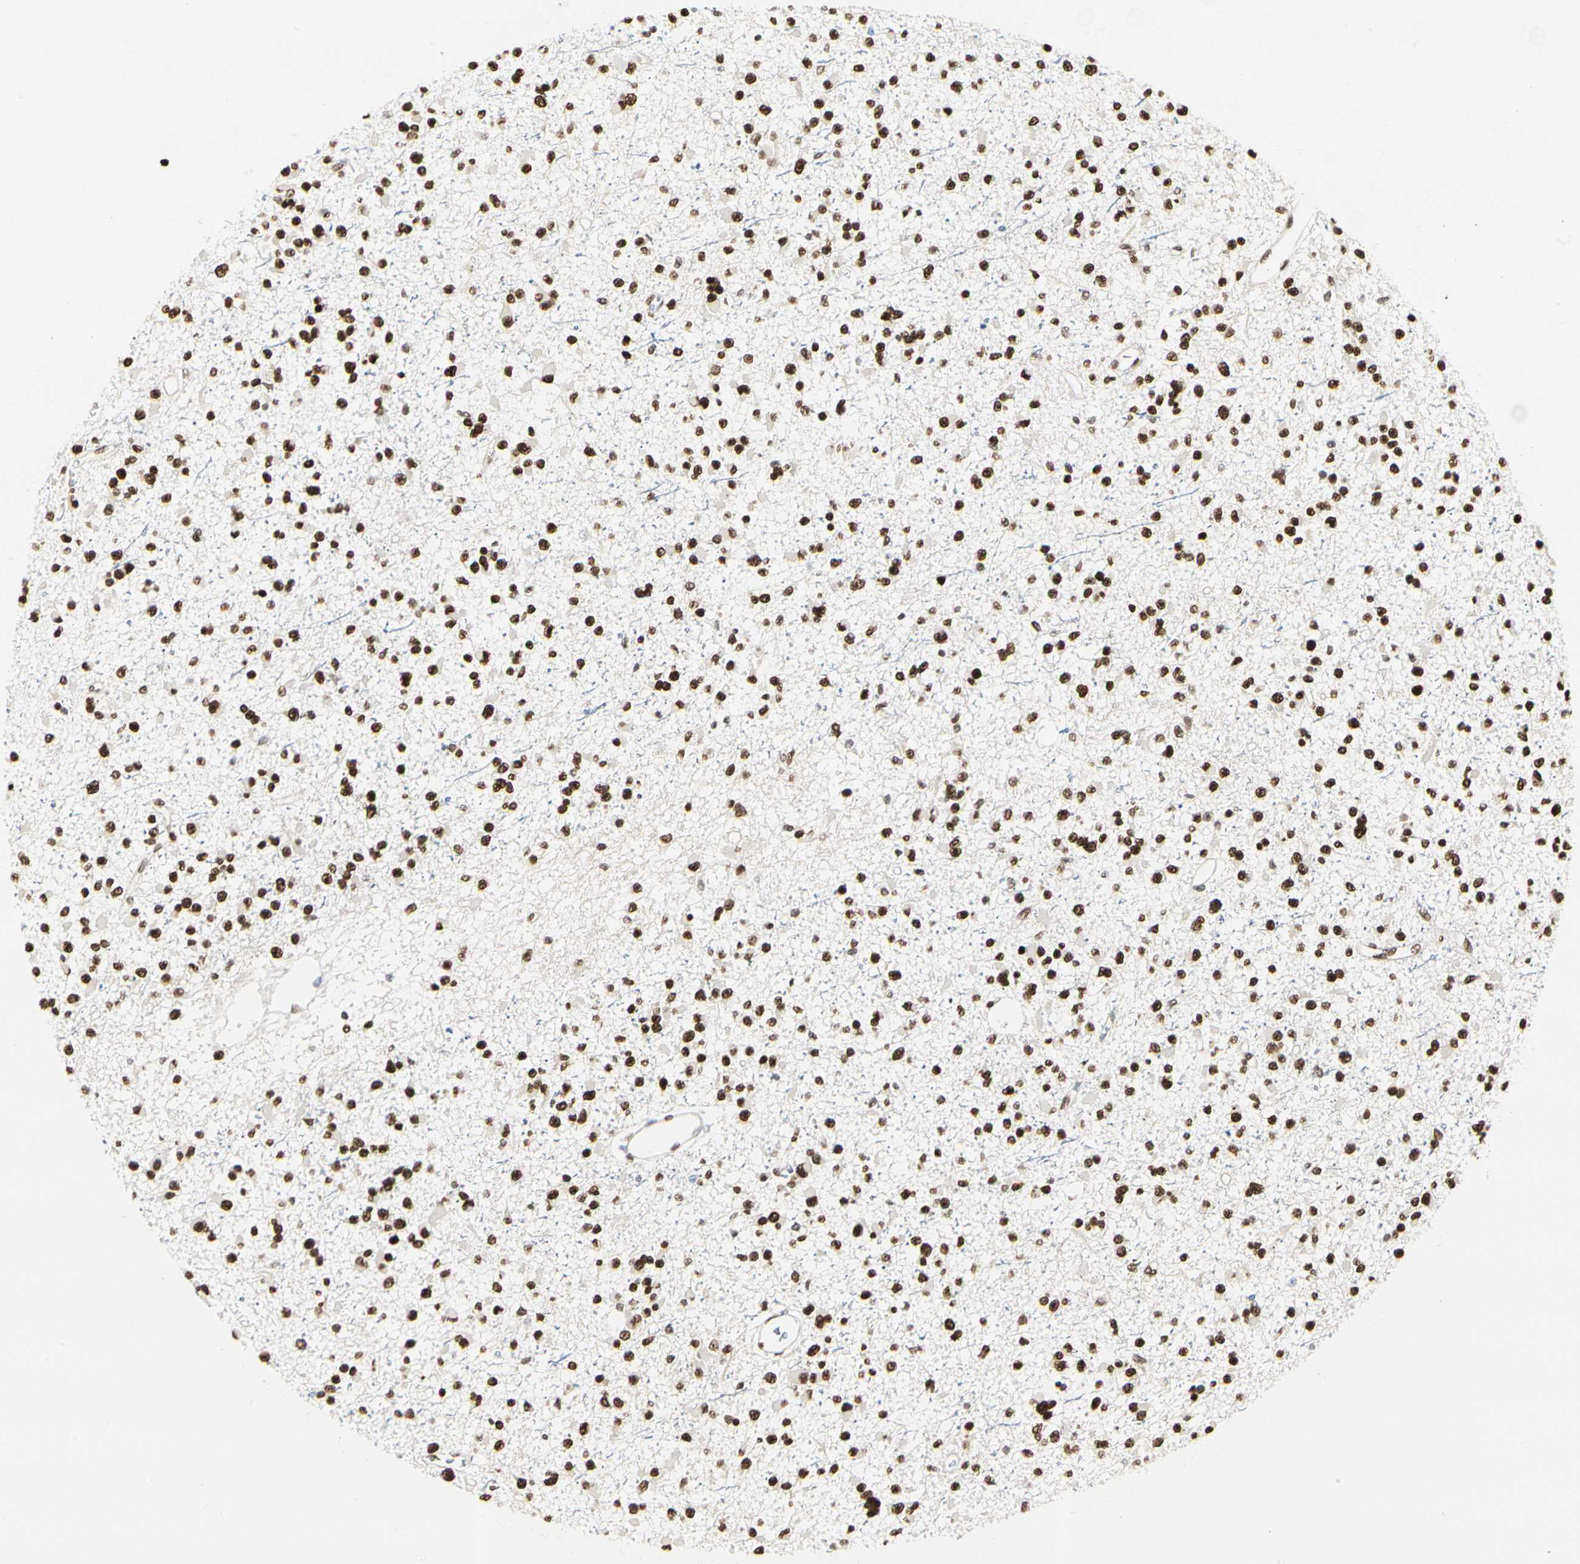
{"staining": {"intensity": "strong", "quantity": ">75%", "location": "nuclear"}, "tissue": "glioma", "cell_type": "Tumor cells", "image_type": "cancer", "snomed": [{"axis": "morphology", "description": "Glioma, malignant, Low grade"}, {"axis": "topography", "description": "Brain"}], "caption": "IHC staining of malignant glioma (low-grade), which displays high levels of strong nuclear expression in about >75% of tumor cells indicating strong nuclear protein positivity. The staining was performed using DAB (brown) for protein detection and nuclei were counterstained in hematoxylin (blue).", "gene": "PRMT3", "patient": {"sex": "female", "age": 22}}